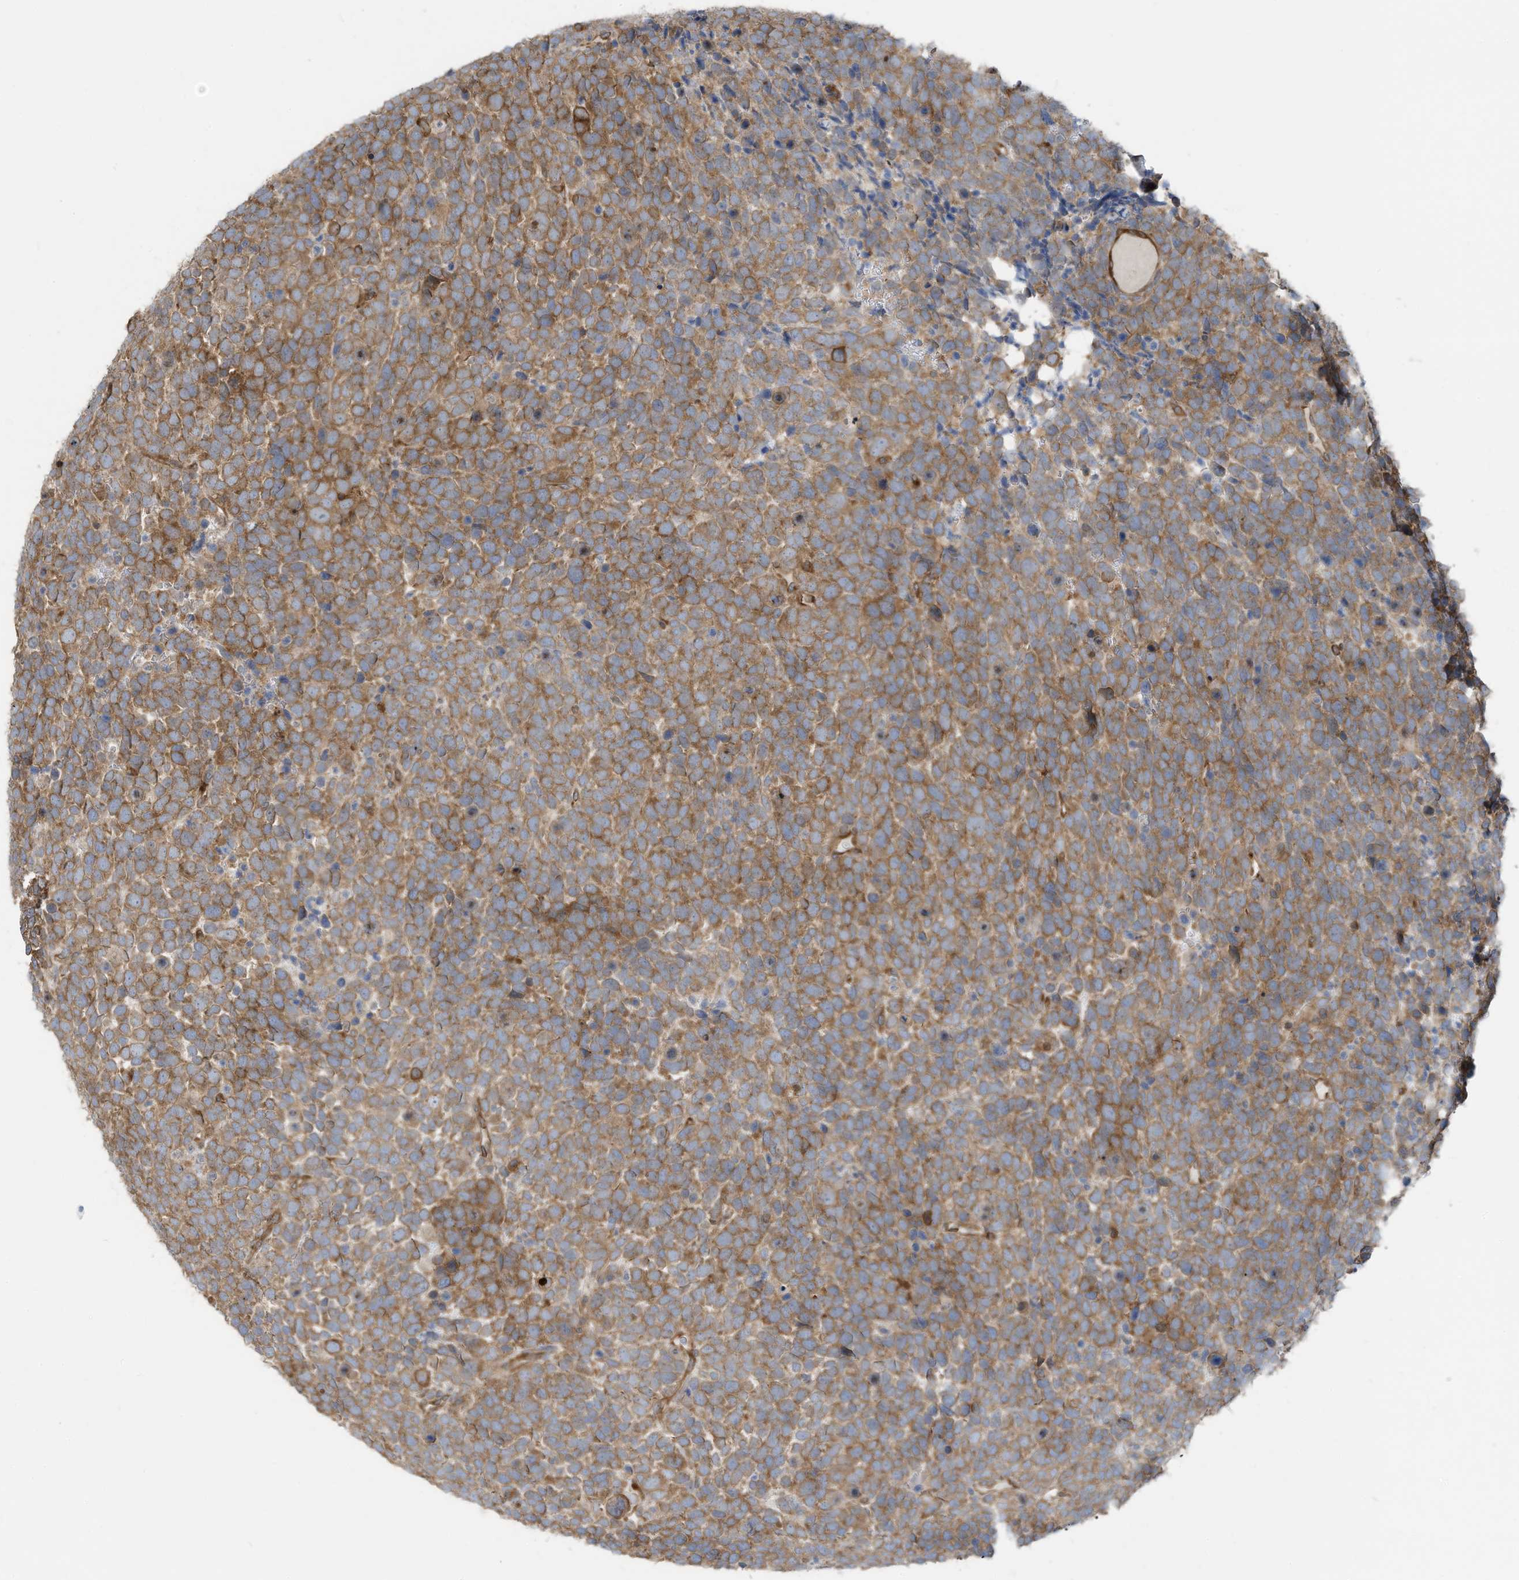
{"staining": {"intensity": "moderate", "quantity": ">75%", "location": "cytoplasmic/membranous"}, "tissue": "urothelial cancer", "cell_type": "Tumor cells", "image_type": "cancer", "snomed": [{"axis": "morphology", "description": "Urothelial carcinoma, High grade"}, {"axis": "topography", "description": "Urinary bladder"}], "caption": "Urothelial cancer tissue displays moderate cytoplasmic/membranous expression in approximately >75% of tumor cells Nuclei are stained in blue.", "gene": "USE1", "patient": {"sex": "female", "age": 82}}